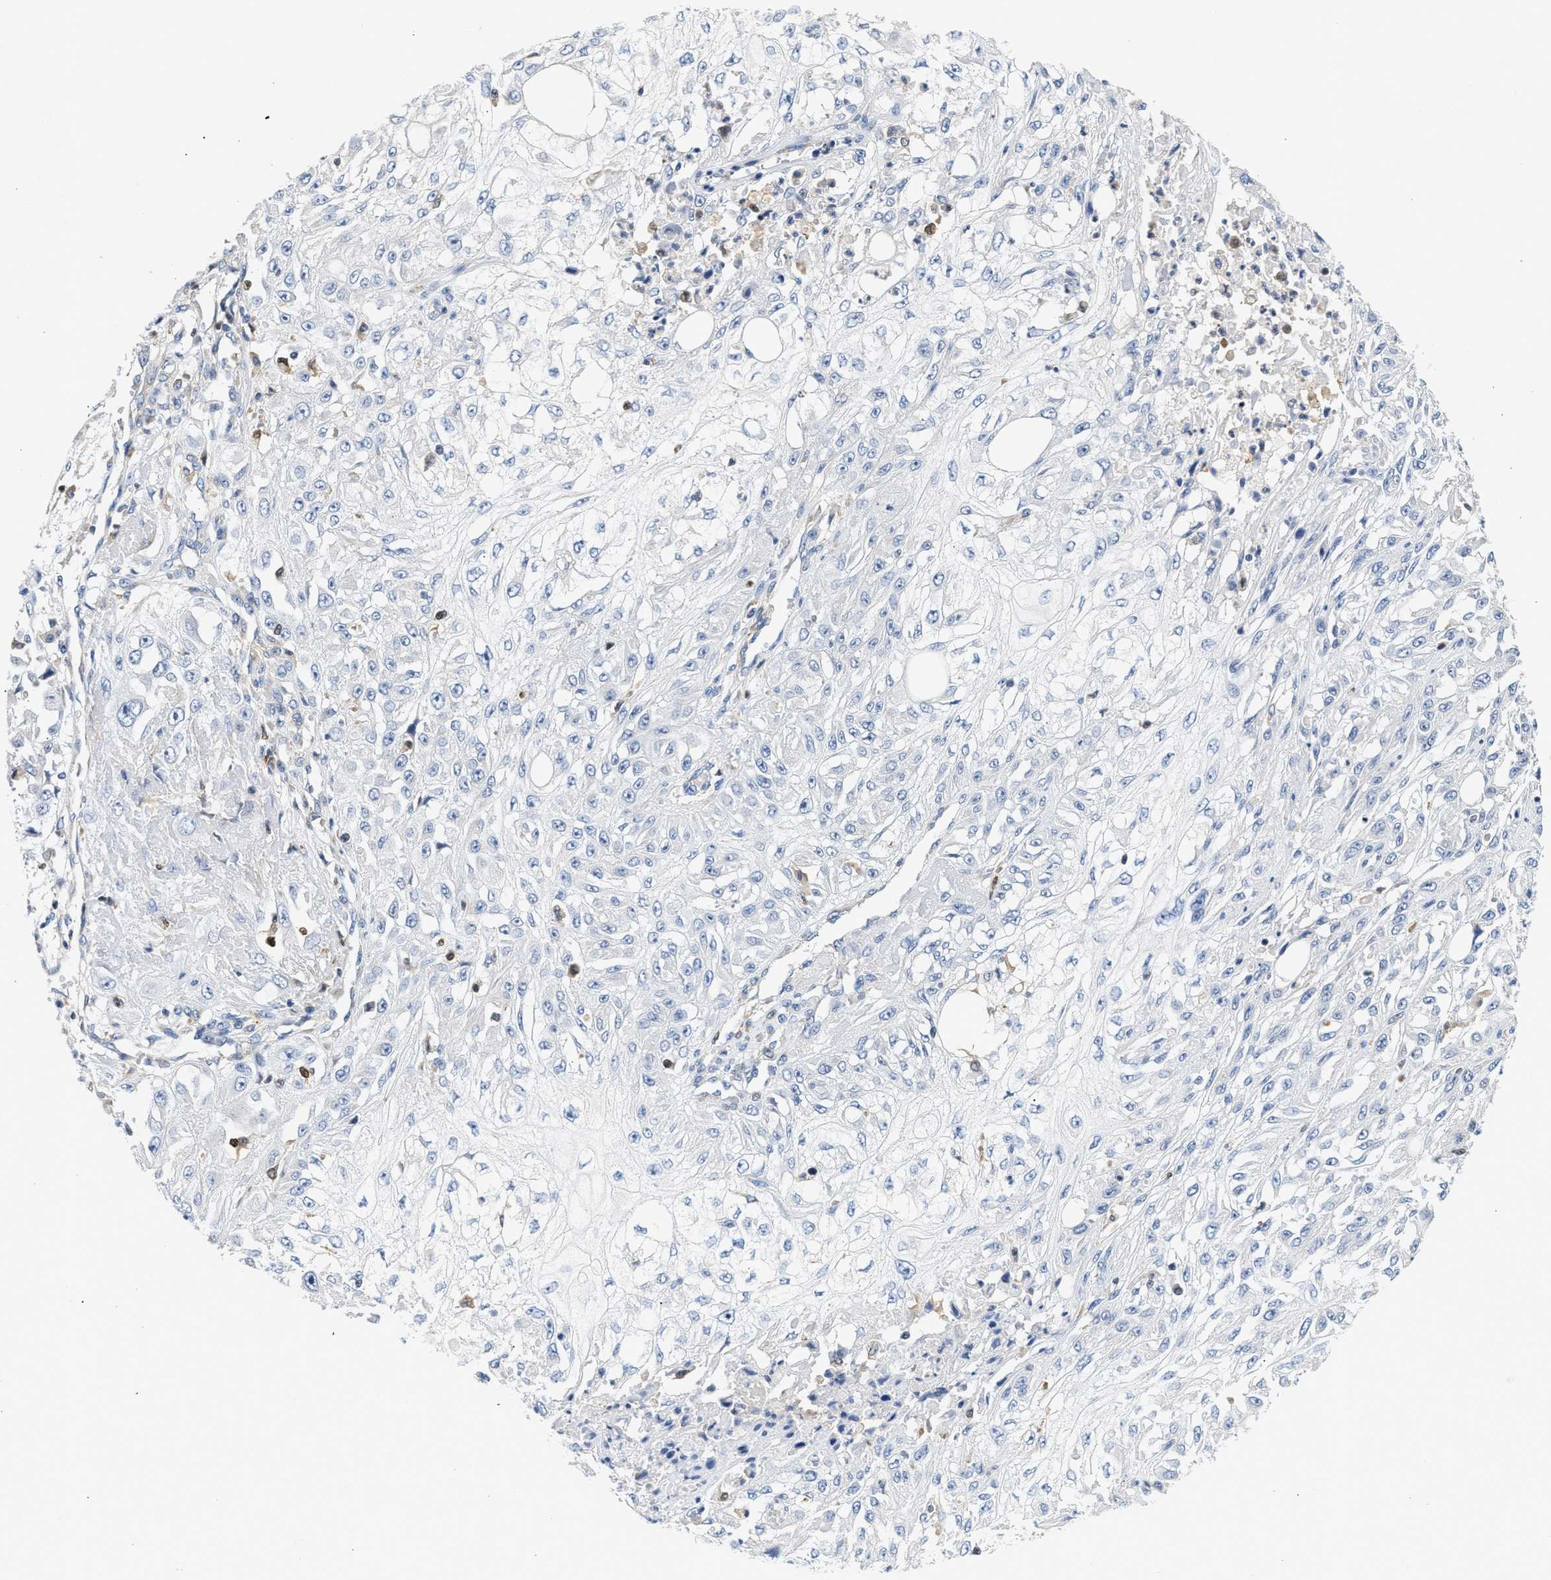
{"staining": {"intensity": "negative", "quantity": "none", "location": "none"}, "tissue": "skin cancer", "cell_type": "Tumor cells", "image_type": "cancer", "snomed": [{"axis": "morphology", "description": "Squamous cell carcinoma, NOS"}, {"axis": "morphology", "description": "Squamous cell carcinoma, metastatic, NOS"}, {"axis": "topography", "description": "Skin"}, {"axis": "topography", "description": "Lymph node"}], "caption": "There is no significant expression in tumor cells of squamous cell carcinoma (skin).", "gene": "SLIT2", "patient": {"sex": "male", "age": 75}}